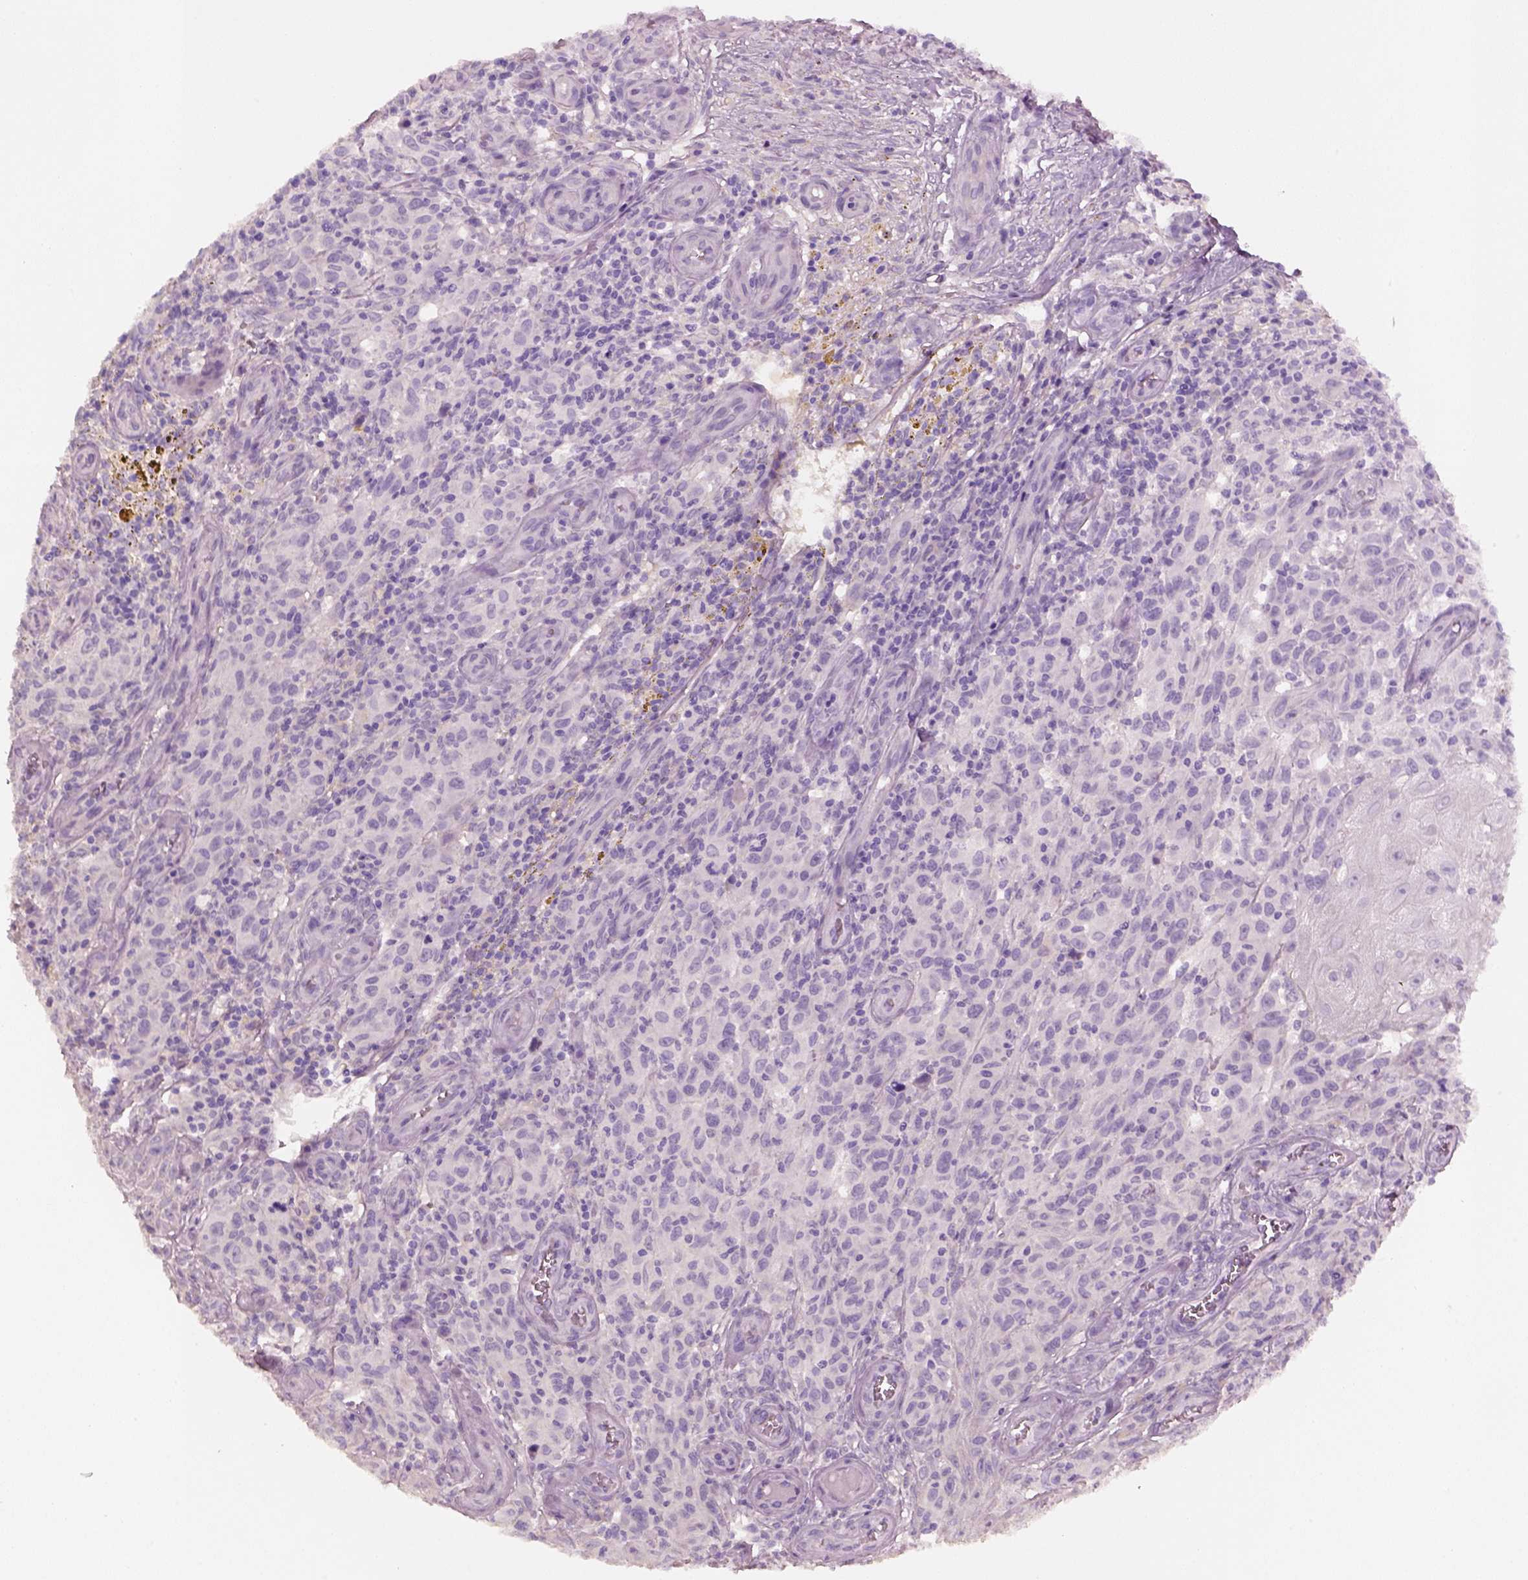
{"staining": {"intensity": "negative", "quantity": "none", "location": "none"}, "tissue": "melanoma", "cell_type": "Tumor cells", "image_type": "cancer", "snomed": [{"axis": "morphology", "description": "Malignant melanoma, NOS"}, {"axis": "topography", "description": "Skin"}], "caption": "The IHC micrograph has no significant expression in tumor cells of melanoma tissue. The staining was performed using DAB to visualize the protein expression in brown, while the nuclei were stained in blue with hematoxylin (Magnification: 20x).", "gene": "KCNIP3", "patient": {"sex": "female", "age": 53}}